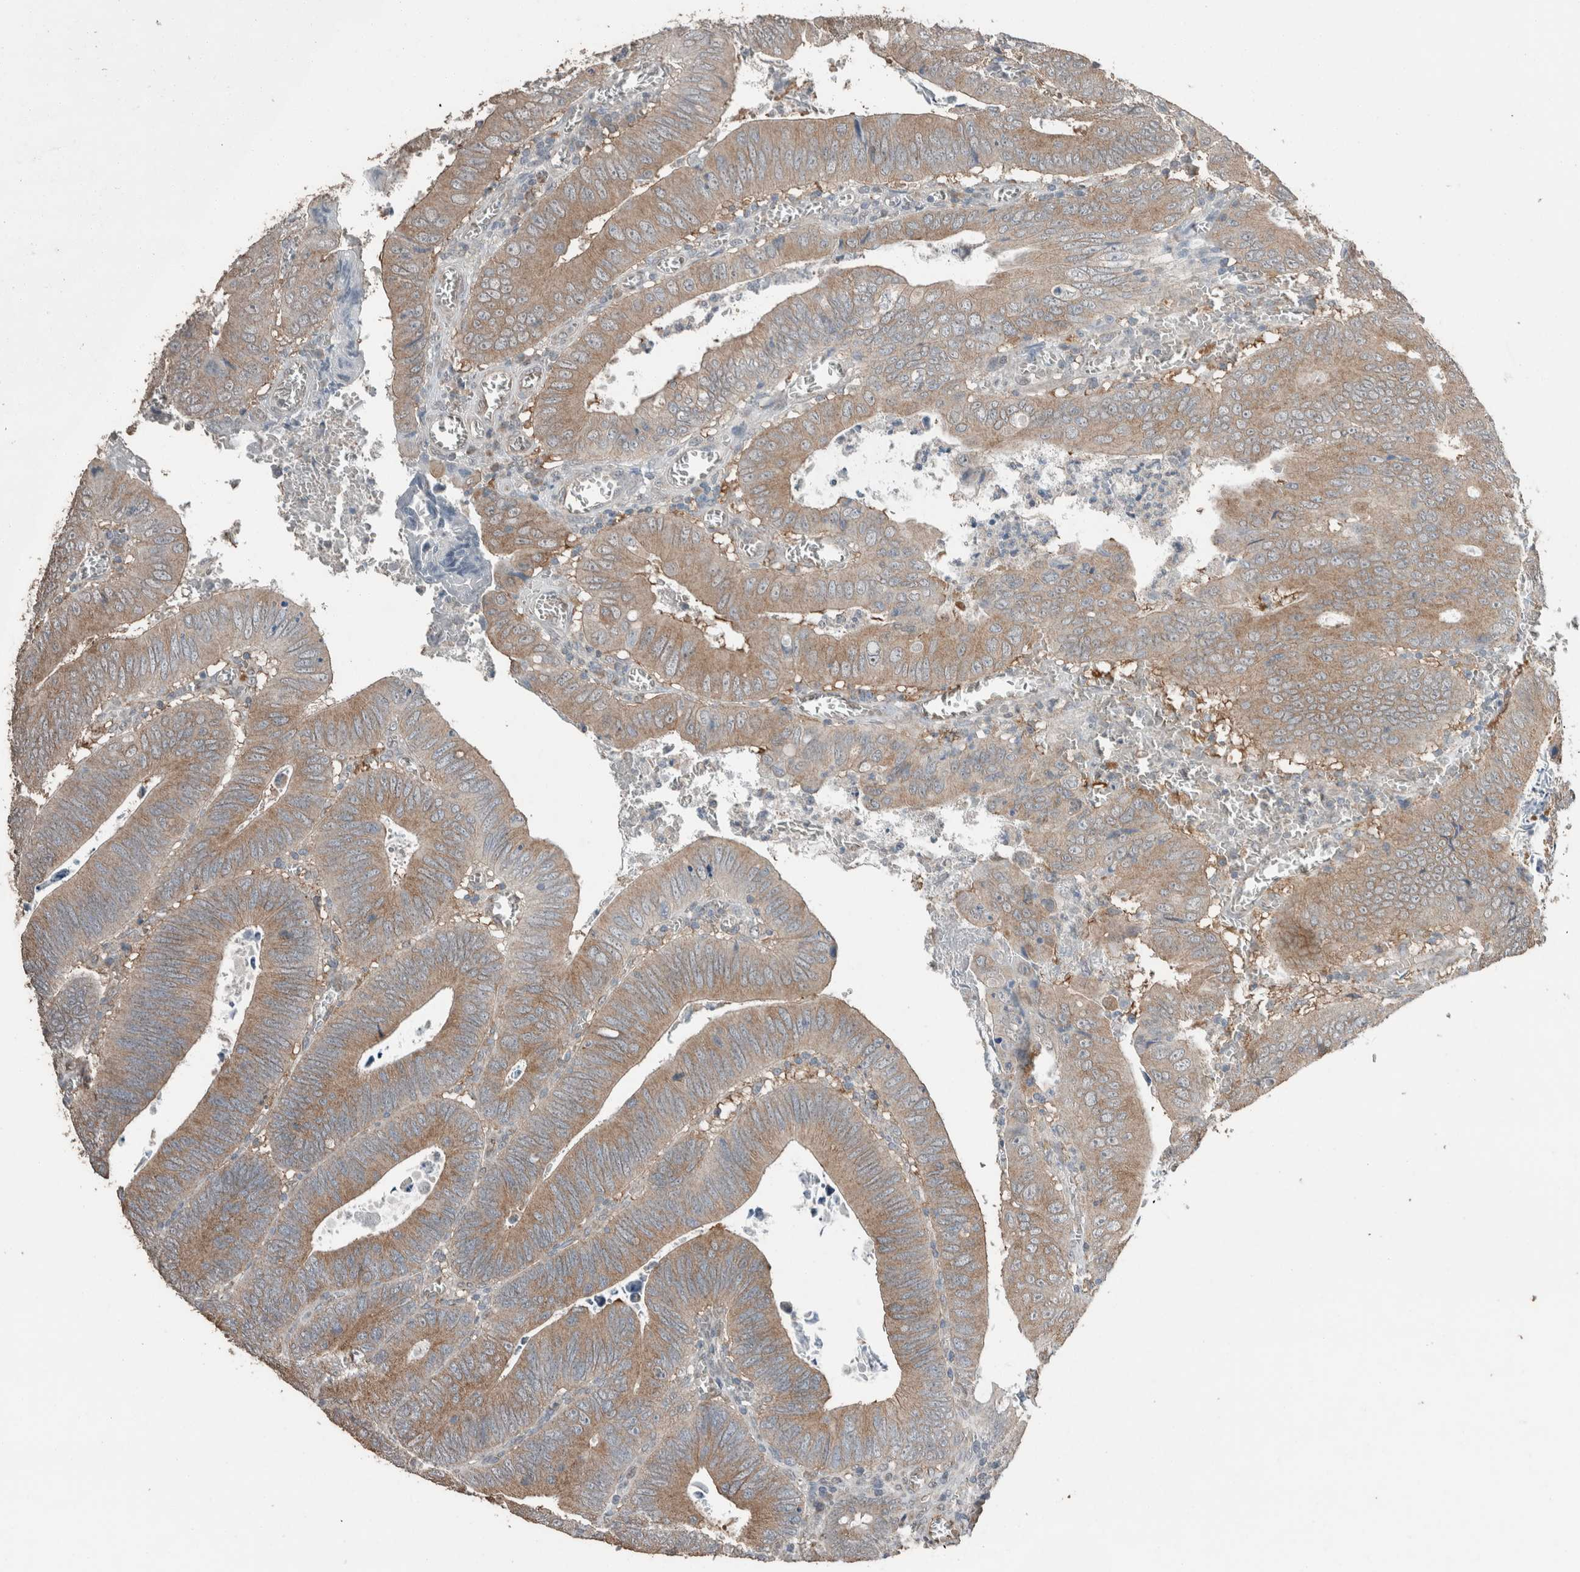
{"staining": {"intensity": "moderate", "quantity": ">75%", "location": "cytoplasmic/membranous"}, "tissue": "colorectal cancer", "cell_type": "Tumor cells", "image_type": "cancer", "snomed": [{"axis": "morphology", "description": "Inflammation, NOS"}, {"axis": "morphology", "description": "Adenocarcinoma, NOS"}, {"axis": "topography", "description": "Colon"}], "caption": "An image of human colorectal adenocarcinoma stained for a protein exhibits moderate cytoplasmic/membranous brown staining in tumor cells.", "gene": "ACVR2B", "patient": {"sex": "male", "age": 72}}